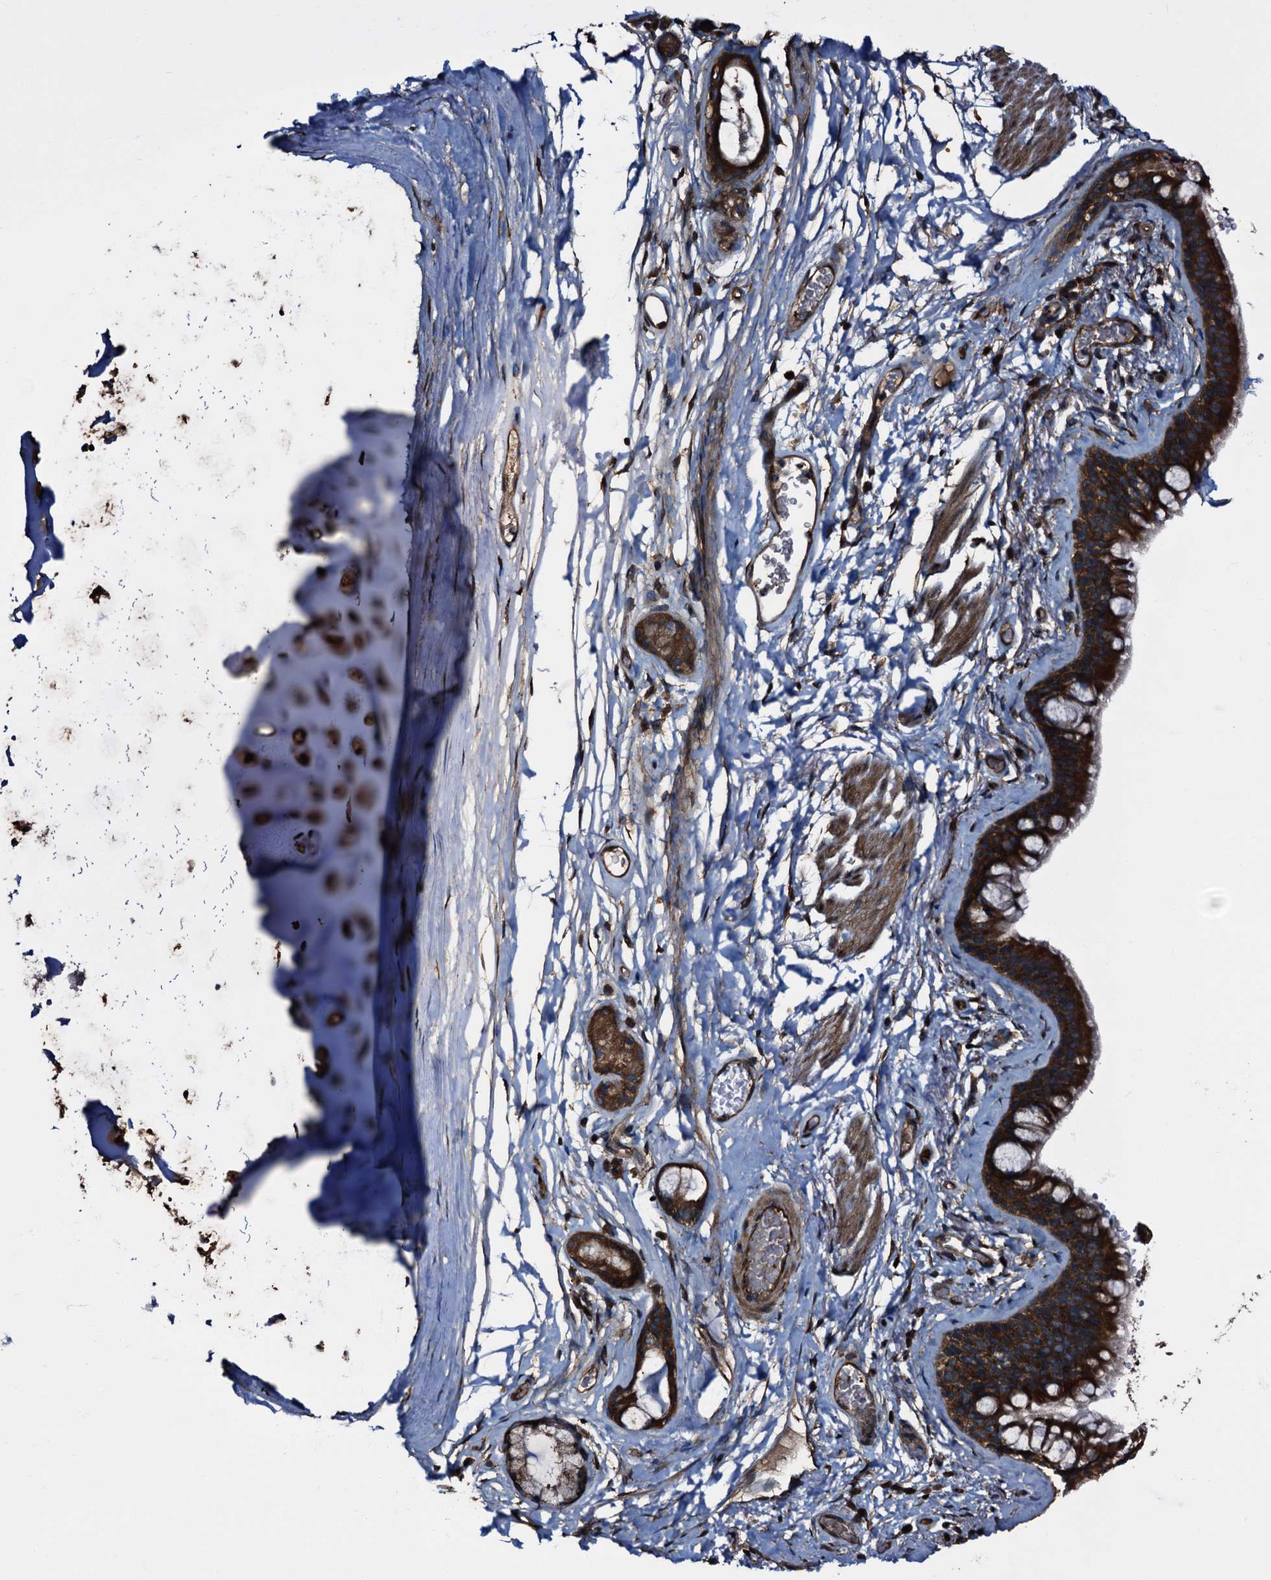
{"staining": {"intensity": "strong", "quantity": ">75%", "location": "cytoplasmic/membranous"}, "tissue": "bronchus", "cell_type": "Respiratory epithelial cells", "image_type": "normal", "snomed": [{"axis": "morphology", "description": "Normal tissue, NOS"}, {"axis": "topography", "description": "Cartilage tissue"}], "caption": "Benign bronchus exhibits strong cytoplasmic/membranous staining in approximately >75% of respiratory epithelial cells, visualized by immunohistochemistry. Using DAB (brown) and hematoxylin (blue) stains, captured at high magnification using brightfield microscopy.", "gene": "PEX5", "patient": {"sex": "male", "age": 63}}